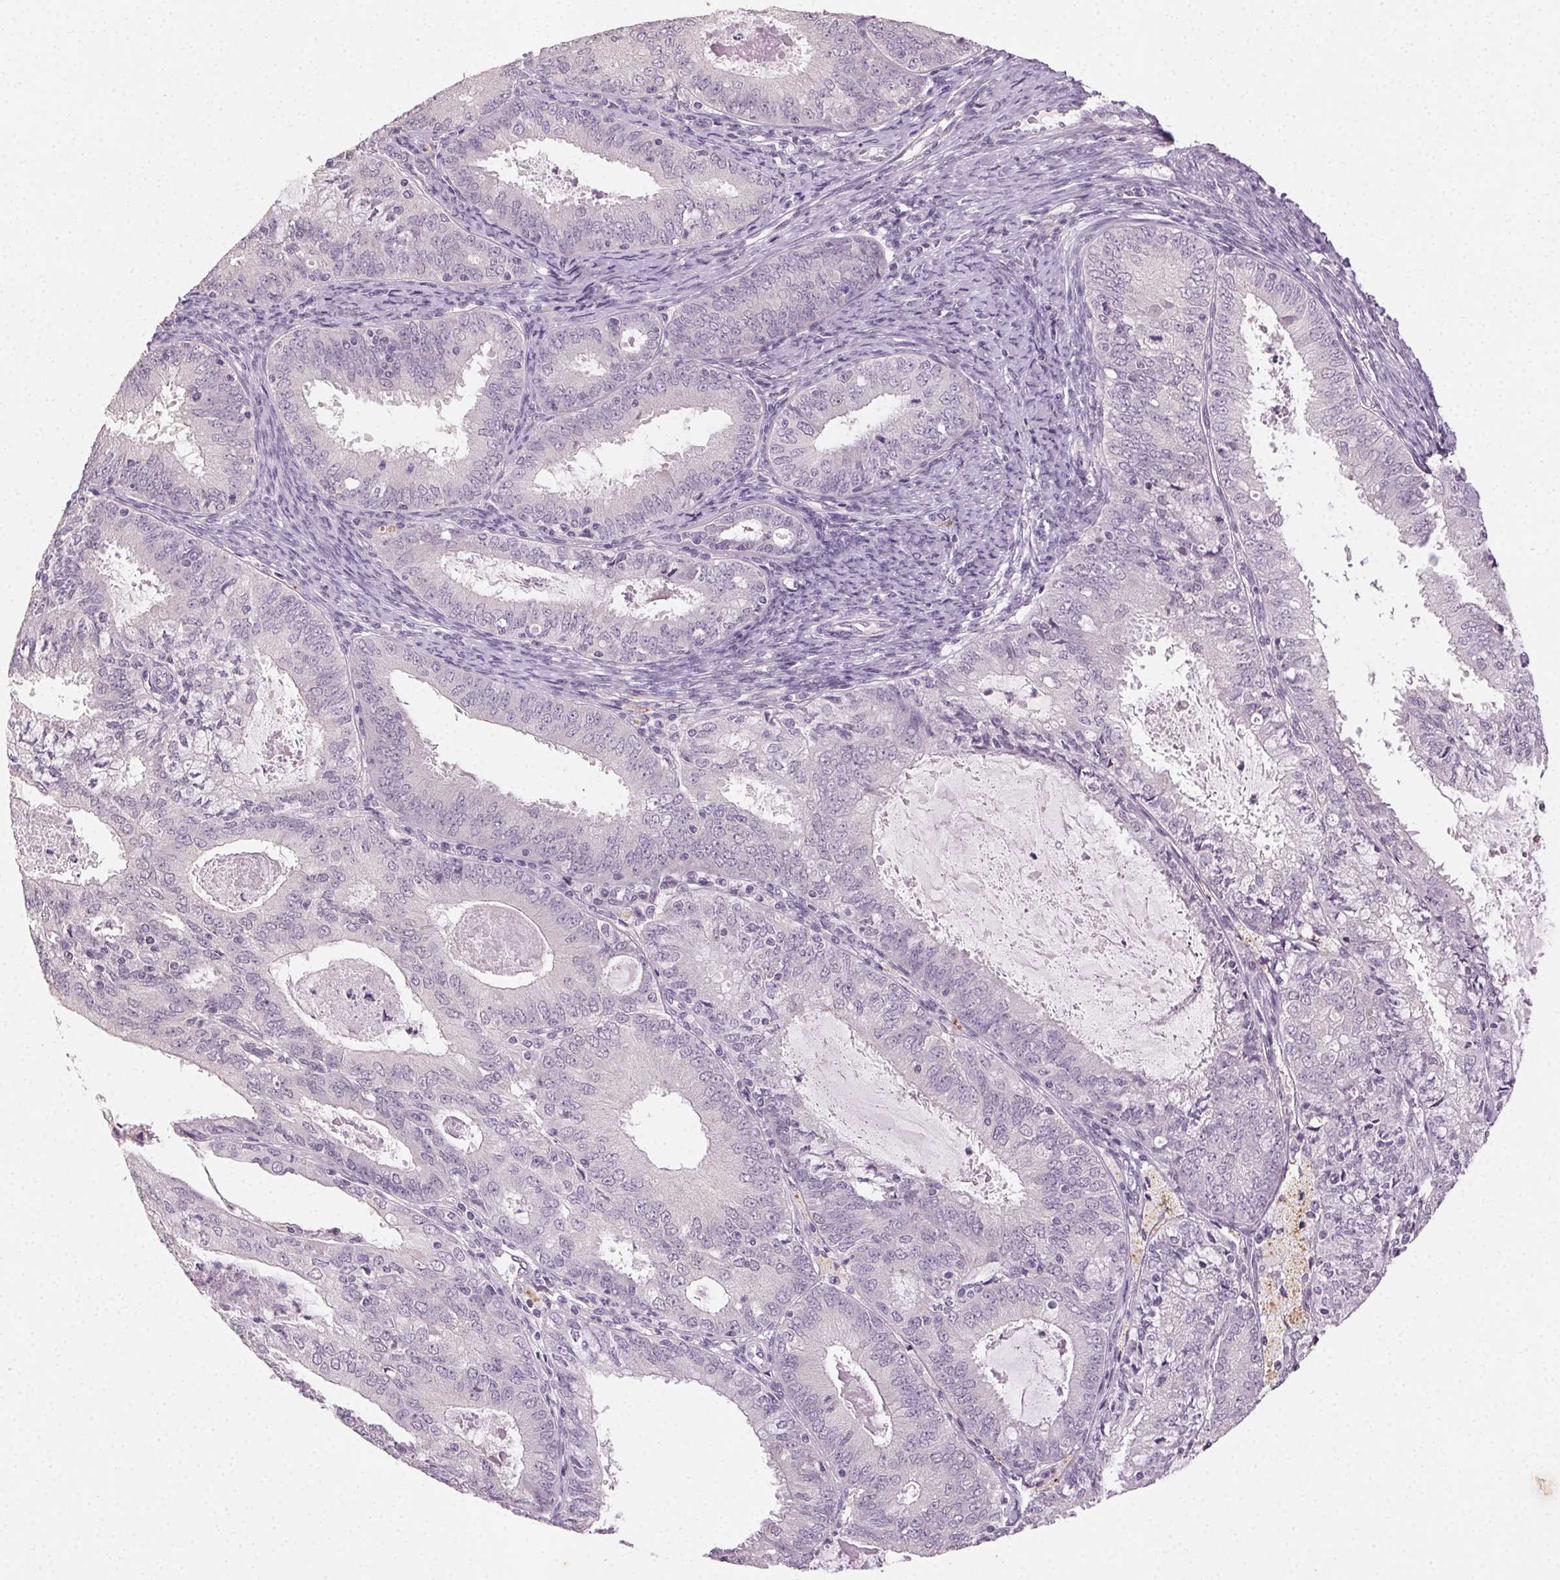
{"staining": {"intensity": "negative", "quantity": "none", "location": "none"}, "tissue": "endometrial cancer", "cell_type": "Tumor cells", "image_type": "cancer", "snomed": [{"axis": "morphology", "description": "Adenocarcinoma, NOS"}, {"axis": "topography", "description": "Endometrium"}], "caption": "An image of human adenocarcinoma (endometrial) is negative for staining in tumor cells.", "gene": "CLTRN", "patient": {"sex": "female", "age": 57}}